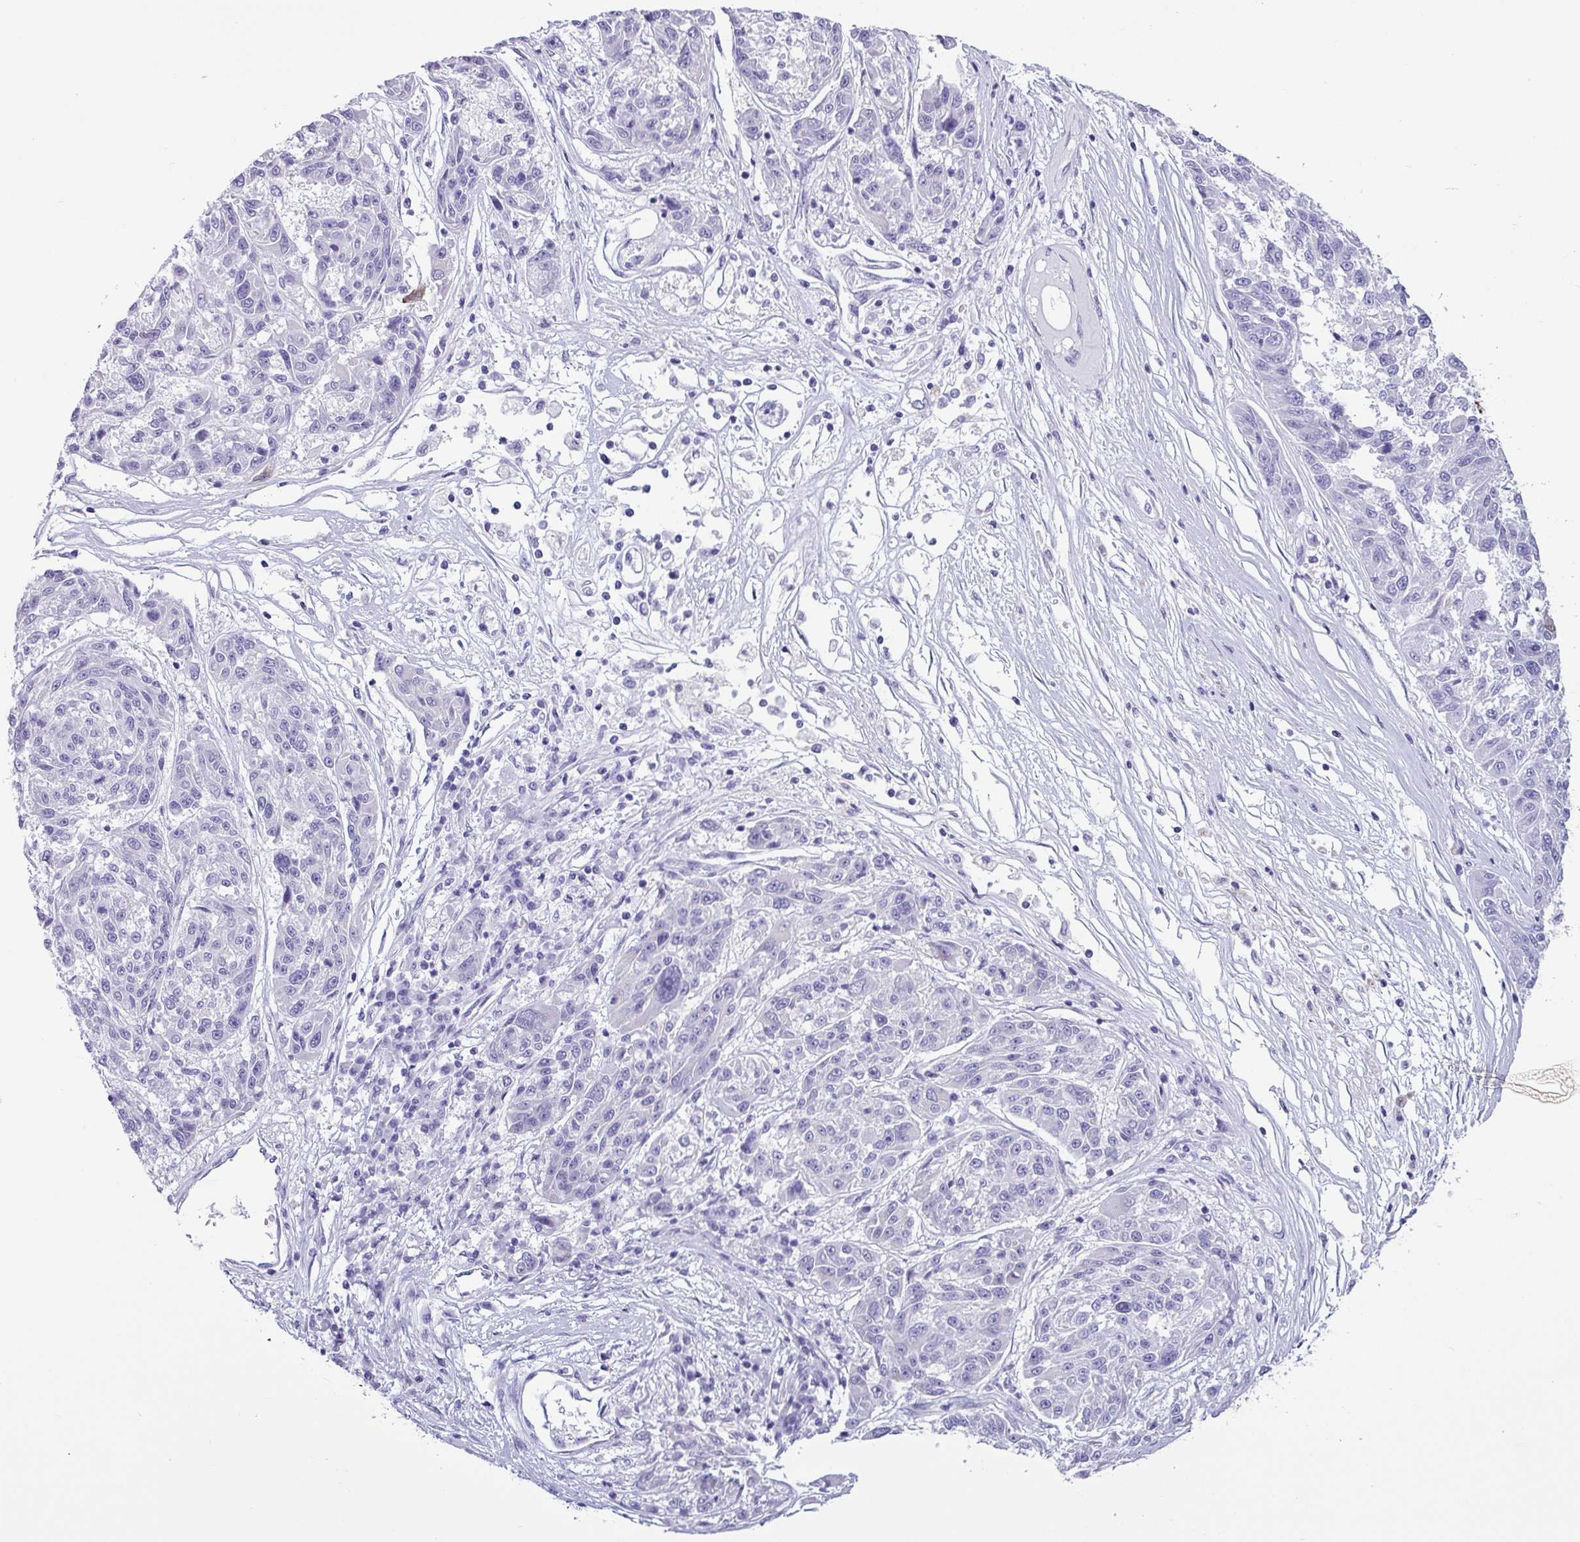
{"staining": {"intensity": "negative", "quantity": "none", "location": "none"}, "tissue": "melanoma", "cell_type": "Tumor cells", "image_type": "cancer", "snomed": [{"axis": "morphology", "description": "Malignant melanoma, NOS"}, {"axis": "topography", "description": "Skin"}], "caption": "Immunohistochemical staining of malignant melanoma exhibits no significant positivity in tumor cells.", "gene": "VCY1B", "patient": {"sex": "male", "age": 53}}